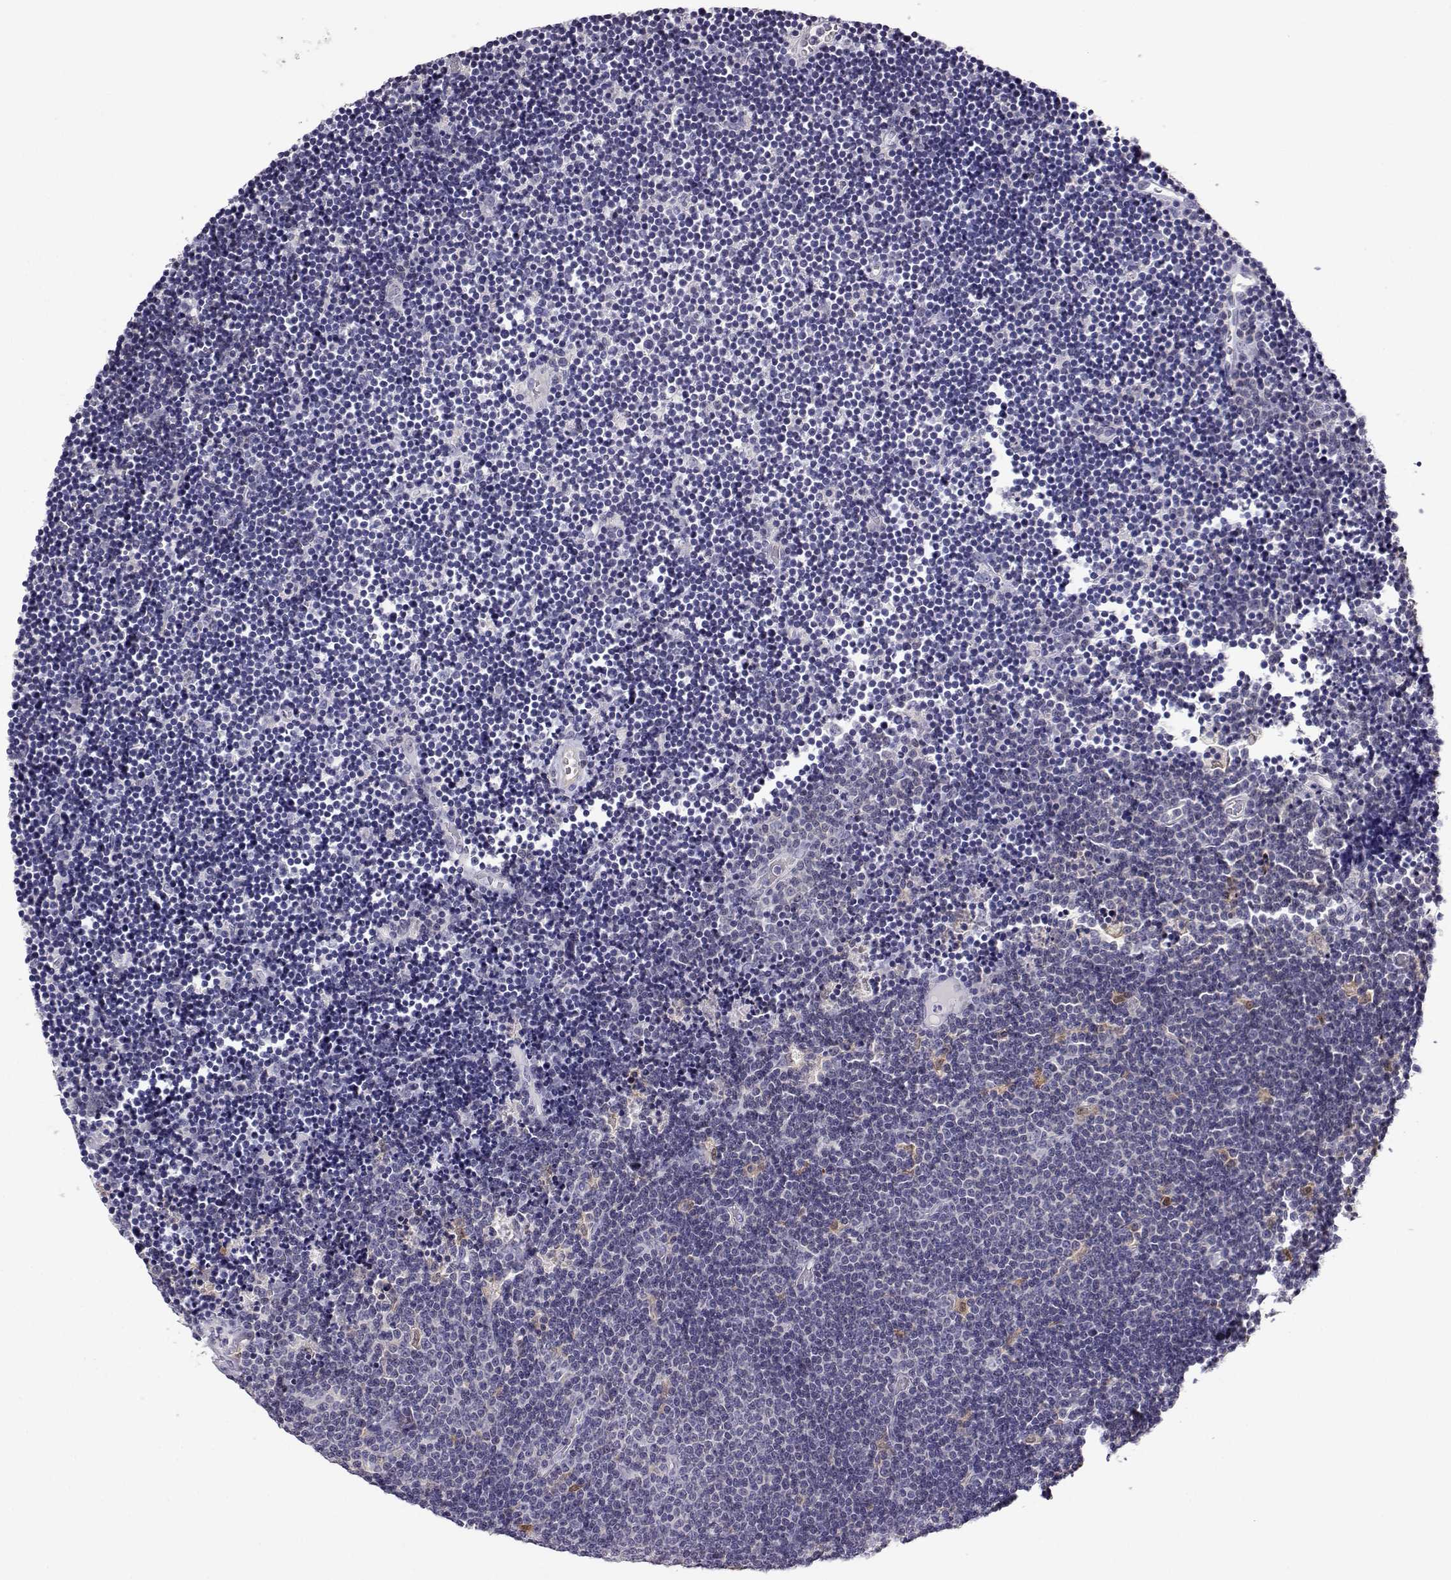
{"staining": {"intensity": "weak", "quantity": "<25%", "location": "cytoplasmic/membranous"}, "tissue": "lymphoma", "cell_type": "Tumor cells", "image_type": "cancer", "snomed": [{"axis": "morphology", "description": "Malignant lymphoma, non-Hodgkin's type, Low grade"}, {"axis": "topography", "description": "Brain"}], "caption": "Immunohistochemistry (IHC) image of neoplastic tissue: lymphoma stained with DAB (3,3'-diaminobenzidine) shows no significant protein expression in tumor cells.", "gene": "AKR1B1", "patient": {"sex": "female", "age": 66}}